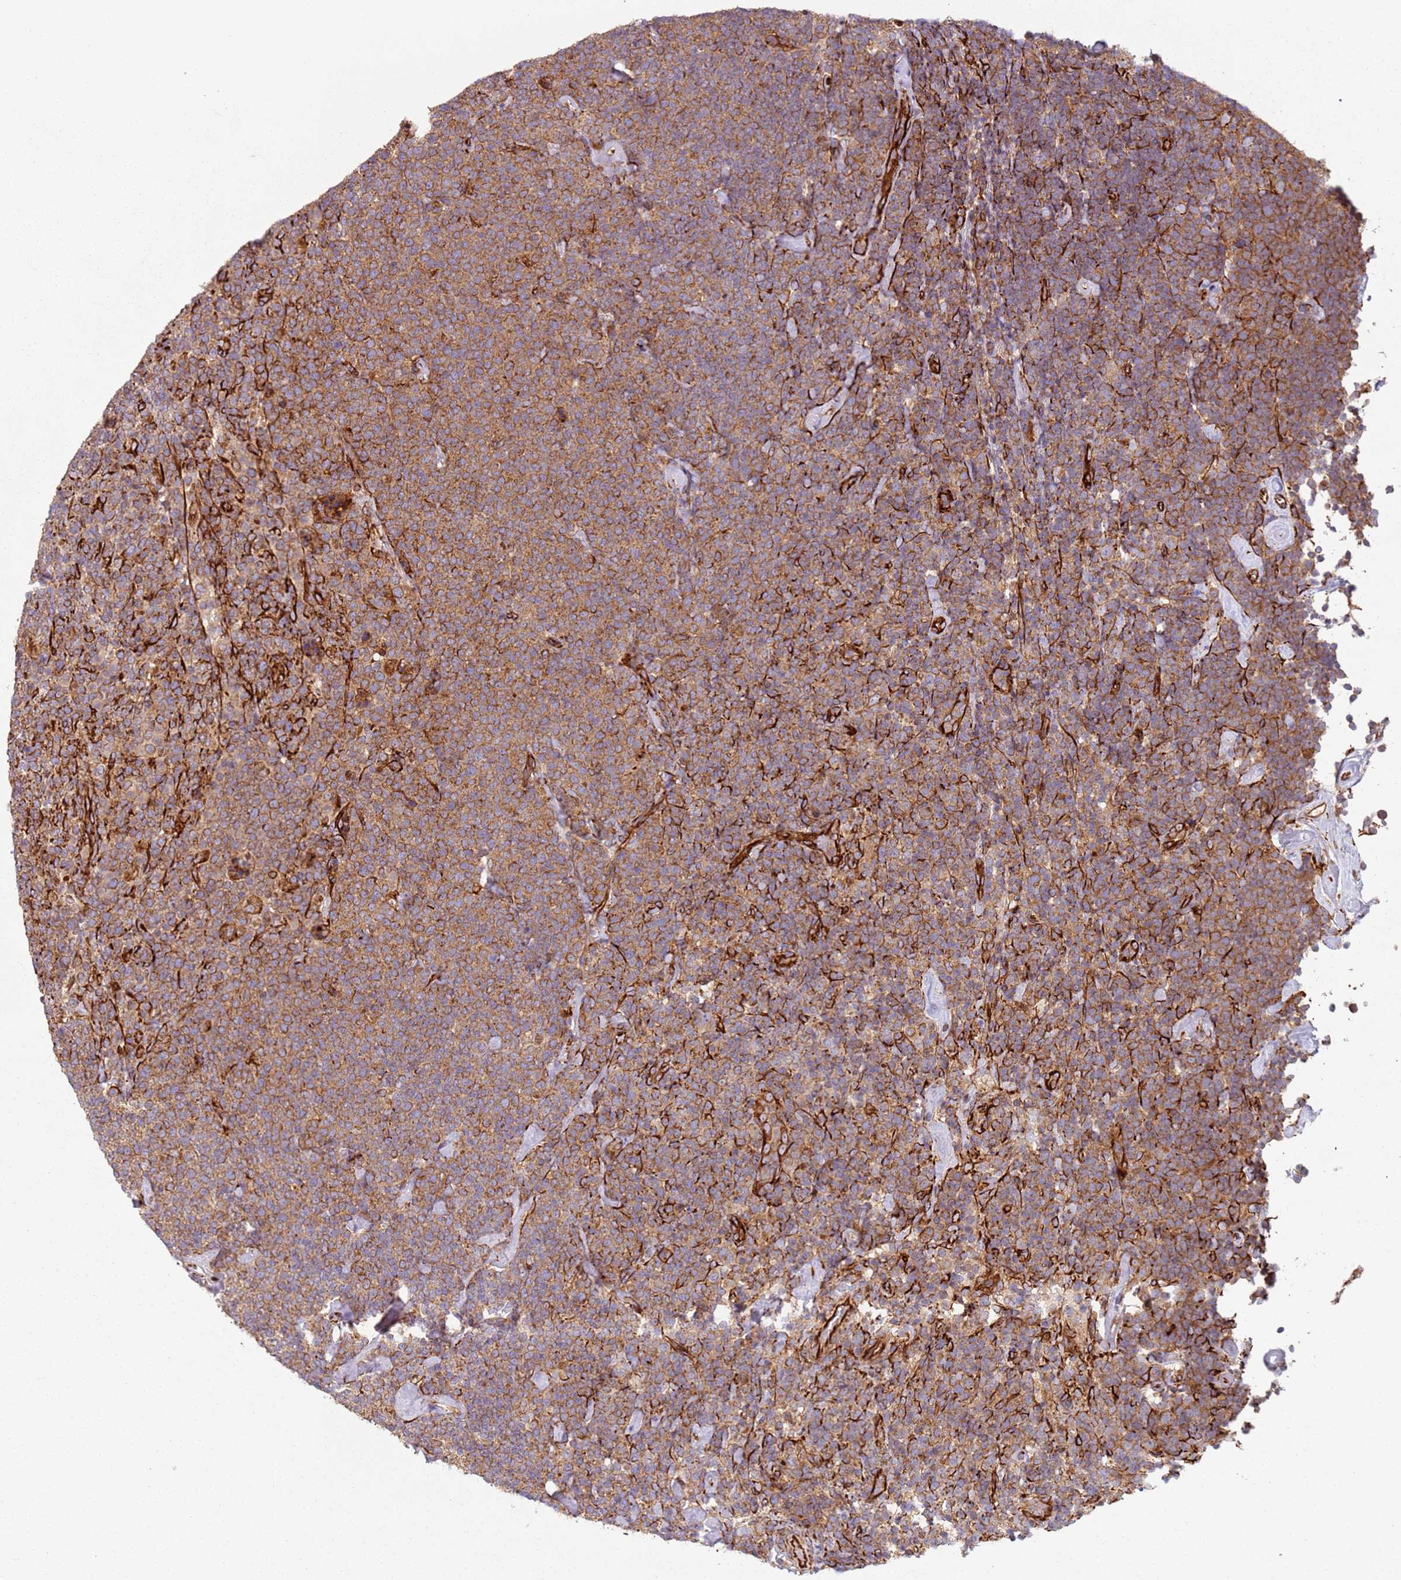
{"staining": {"intensity": "moderate", "quantity": ">75%", "location": "cytoplasmic/membranous"}, "tissue": "lymphoma", "cell_type": "Tumor cells", "image_type": "cancer", "snomed": [{"axis": "morphology", "description": "Malignant lymphoma, non-Hodgkin's type, High grade"}, {"axis": "topography", "description": "Lymph node"}], "caption": "Tumor cells reveal medium levels of moderate cytoplasmic/membranous positivity in about >75% of cells in human malignant lymphoma, non-Hodgkin's type (high-grade).", "gene": "SNAPIN", "patient": {"sex": "male", "age": 61}}